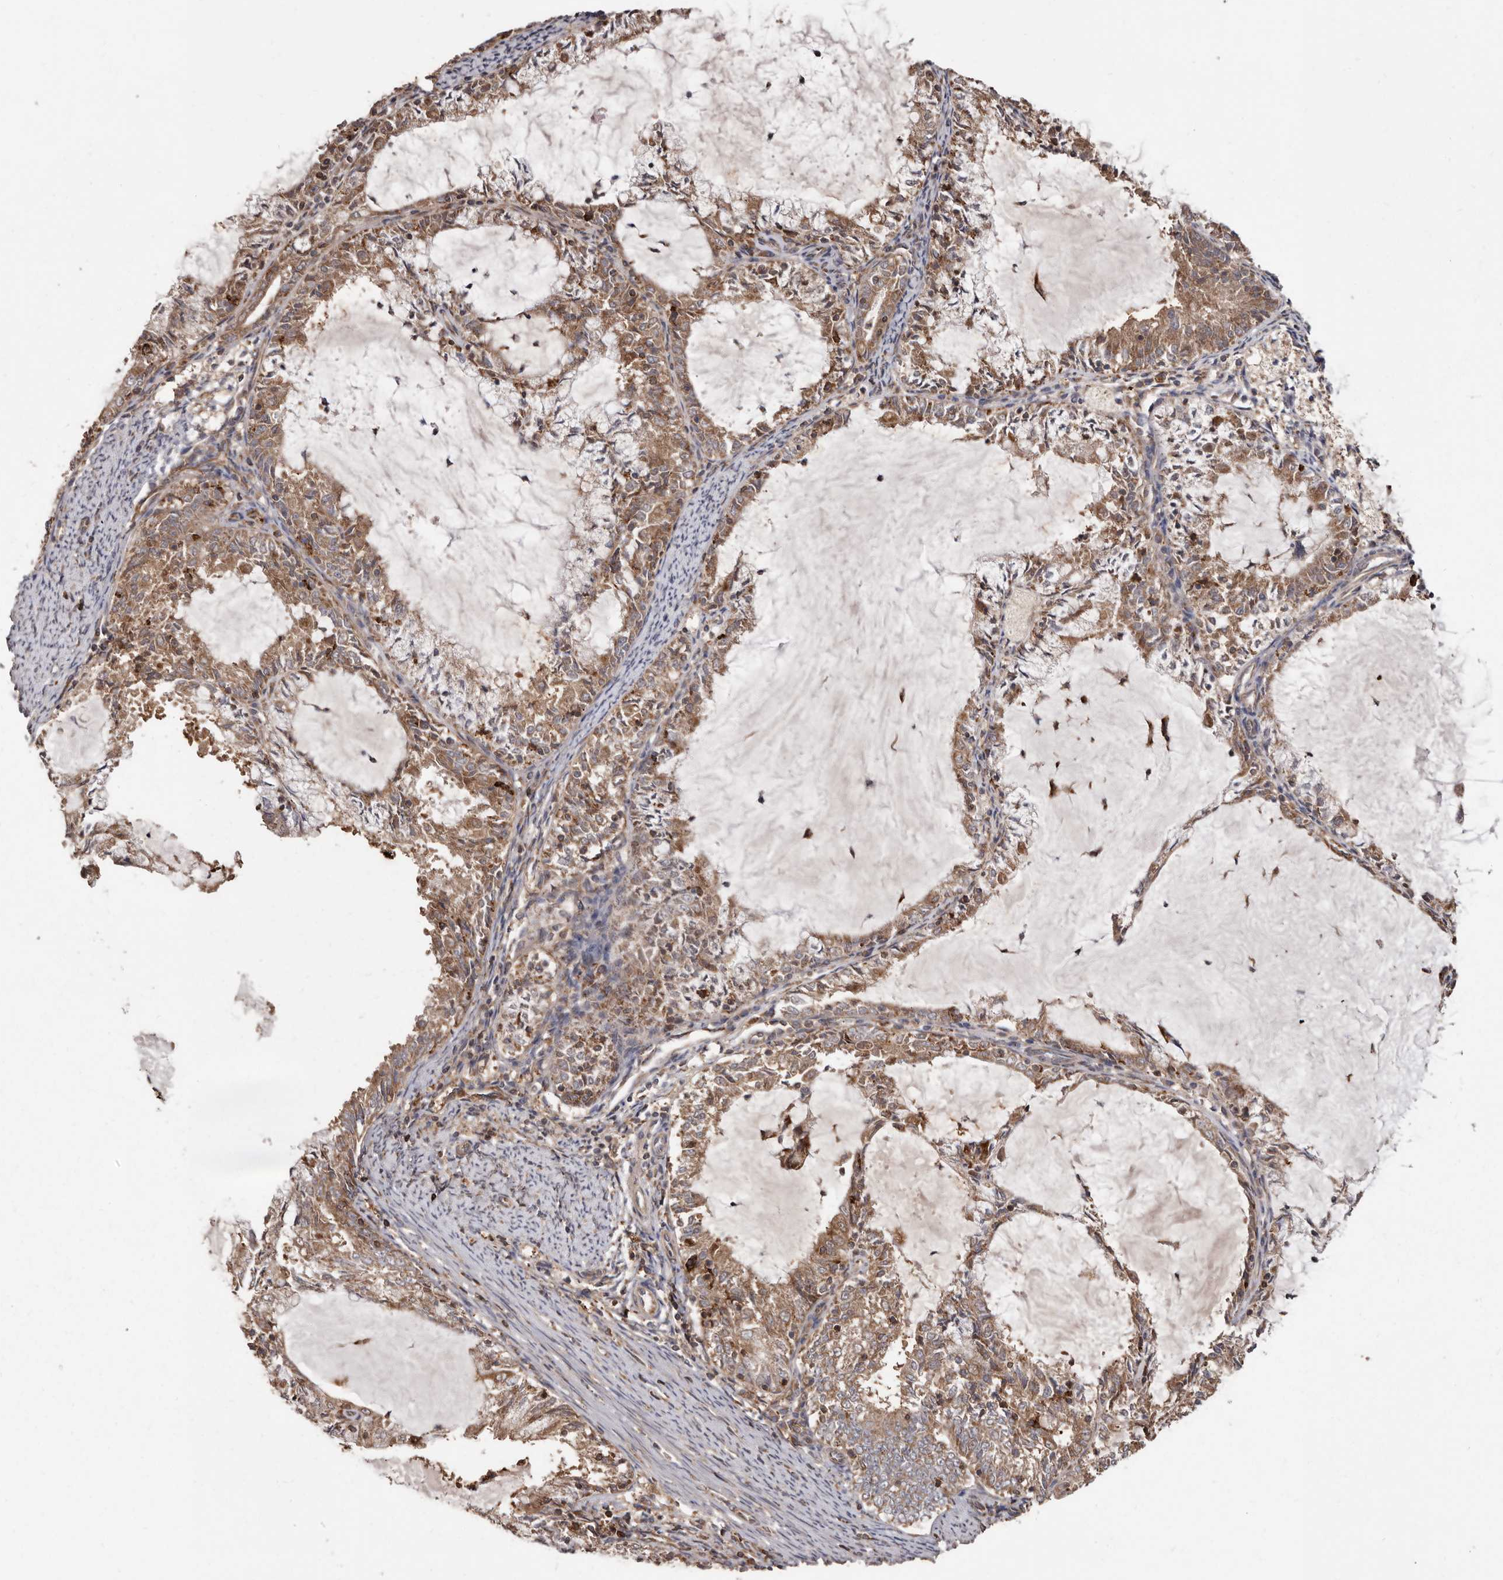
{"staining": {"intensity": "moderate", "quantity": ">75%", "location": "cytoplasmic/membranous"}, "tissue": "endometrial cancer", "cell_type": "Tumor cells", "image_type": "cancer", "snomed": [{"axis": "morphology", "description": "Adenocarcinoma, NOS"}, {"axis": "topography", "description": "Endometrium"}], "caption": "This is an image of immunohistochemistry (IHC) staining of adenocarcinoma (endometrial), which shows moderate positivity in the cytoplasmic/membranous of tumor cells.", "gene": "FLAD1", "patient": {"sex": "female", "age": 57}}